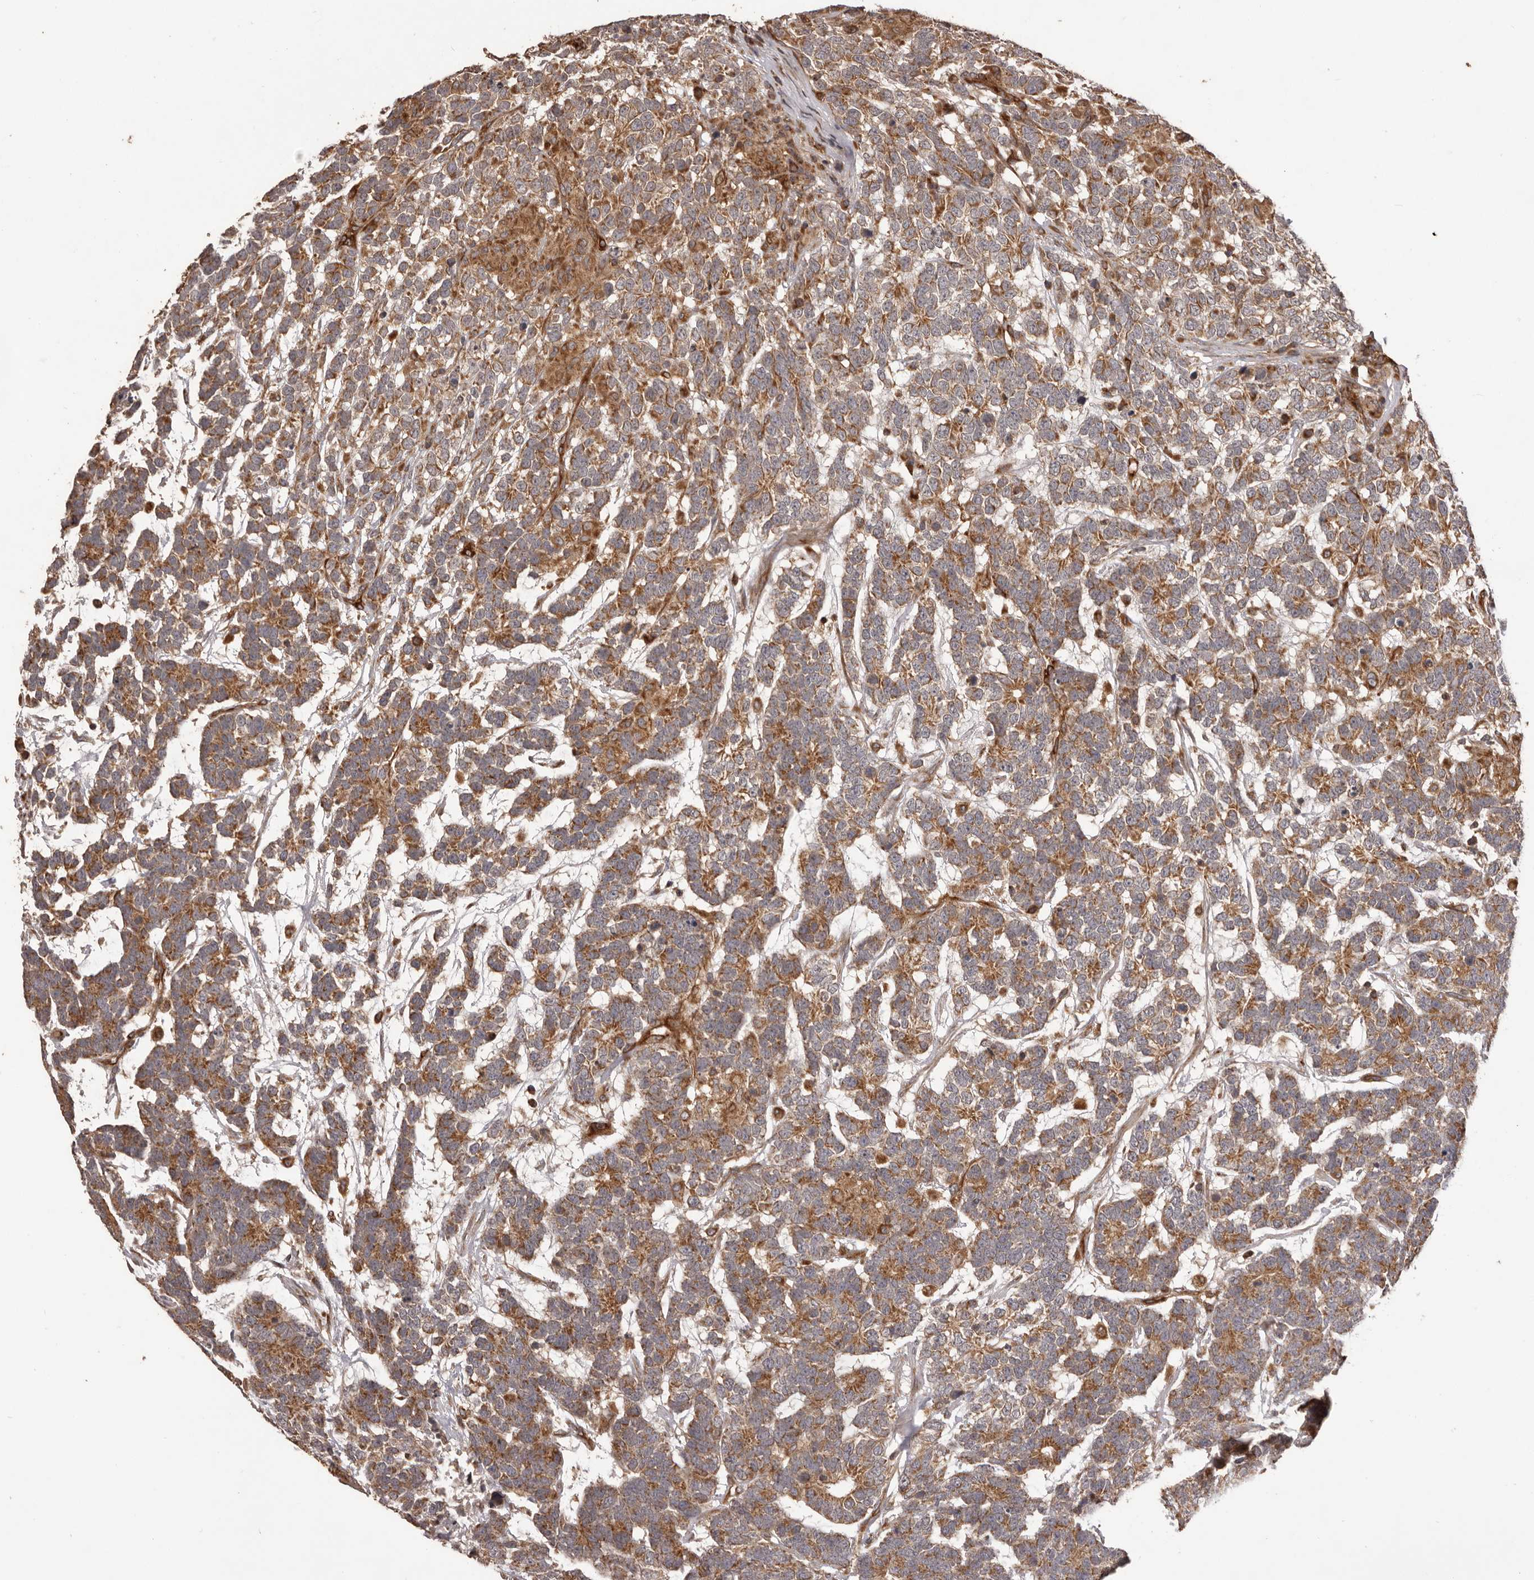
{"staining": {"intensity": "moderate", "quantity": ">75%", "location": "cytoplasmic/membranous"}, "tissue": "testis cancer", "cell_type": "Tumor cells", "image_type": "cancer", "snomed": [{"axis": "morphology", "description": "Carcinoma, Embryonal, NOS"}, {"axis": "topography", "description": "Testis"}], "caption": "Immunohistochemistry (IHC) (DAB (3,3'-diaminobenzidine)) staining of embryonal carcinoma (testis) shows moderate cytoplasmic/membranous protein expression in approximately >75% of tumor cells.", "gene": "QRSL1", "patient": {"sex": "male", "age": 26}}